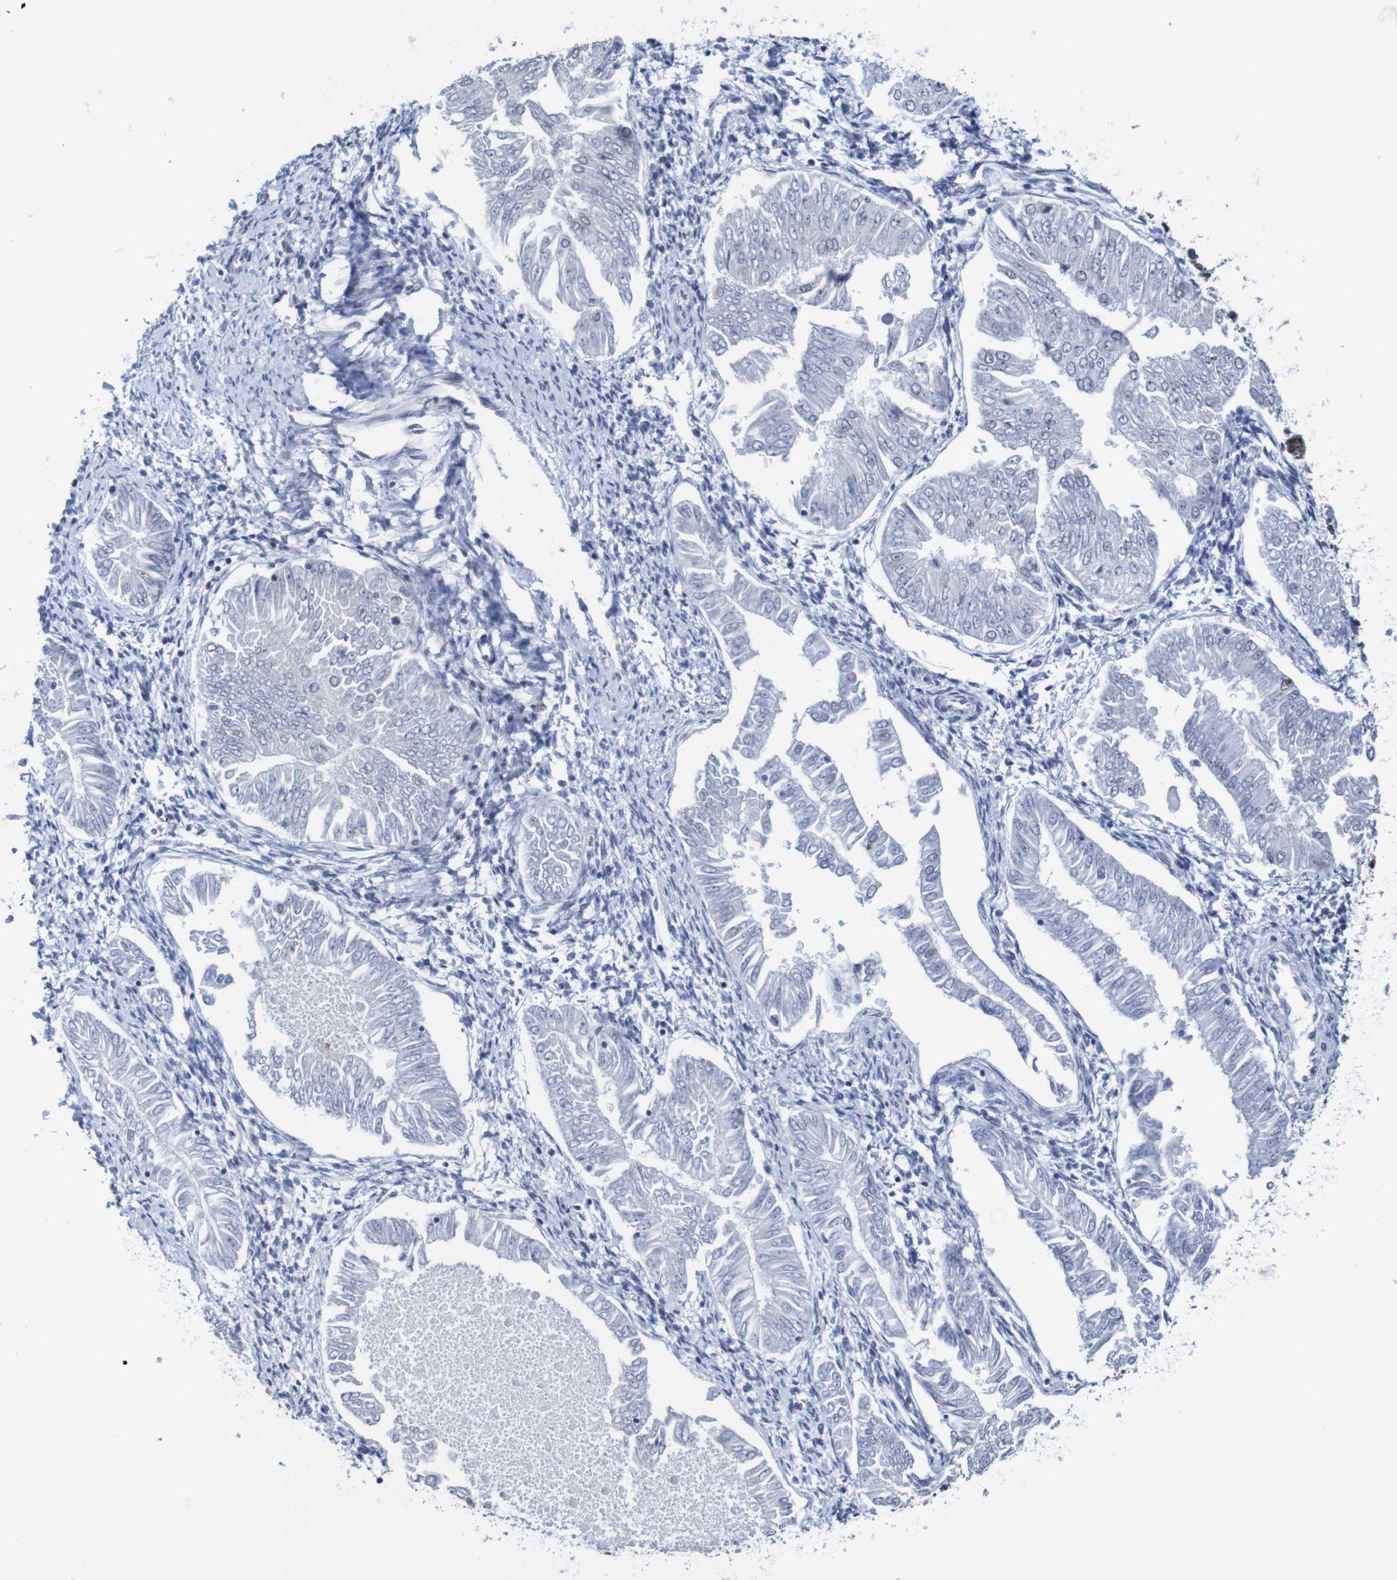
{"staining": {"intensity": "negative", "quantity": "none", "location": "none"}, "tissue": "endometrial cancer", "cell_type": "Tumor cells", "image_type": "cancer", "snomed": [{"axis": "morphology", "description": "Adenocarcinoma, NOS"}, {"axis": "topography", "description": "Endometrium"}], "caption": "This is an IHC histopathology image of endometrial cancer. There is no expression in tumor cells.", "gene": "CDC5L", "patient": {"sex": "female", "age": 53}}